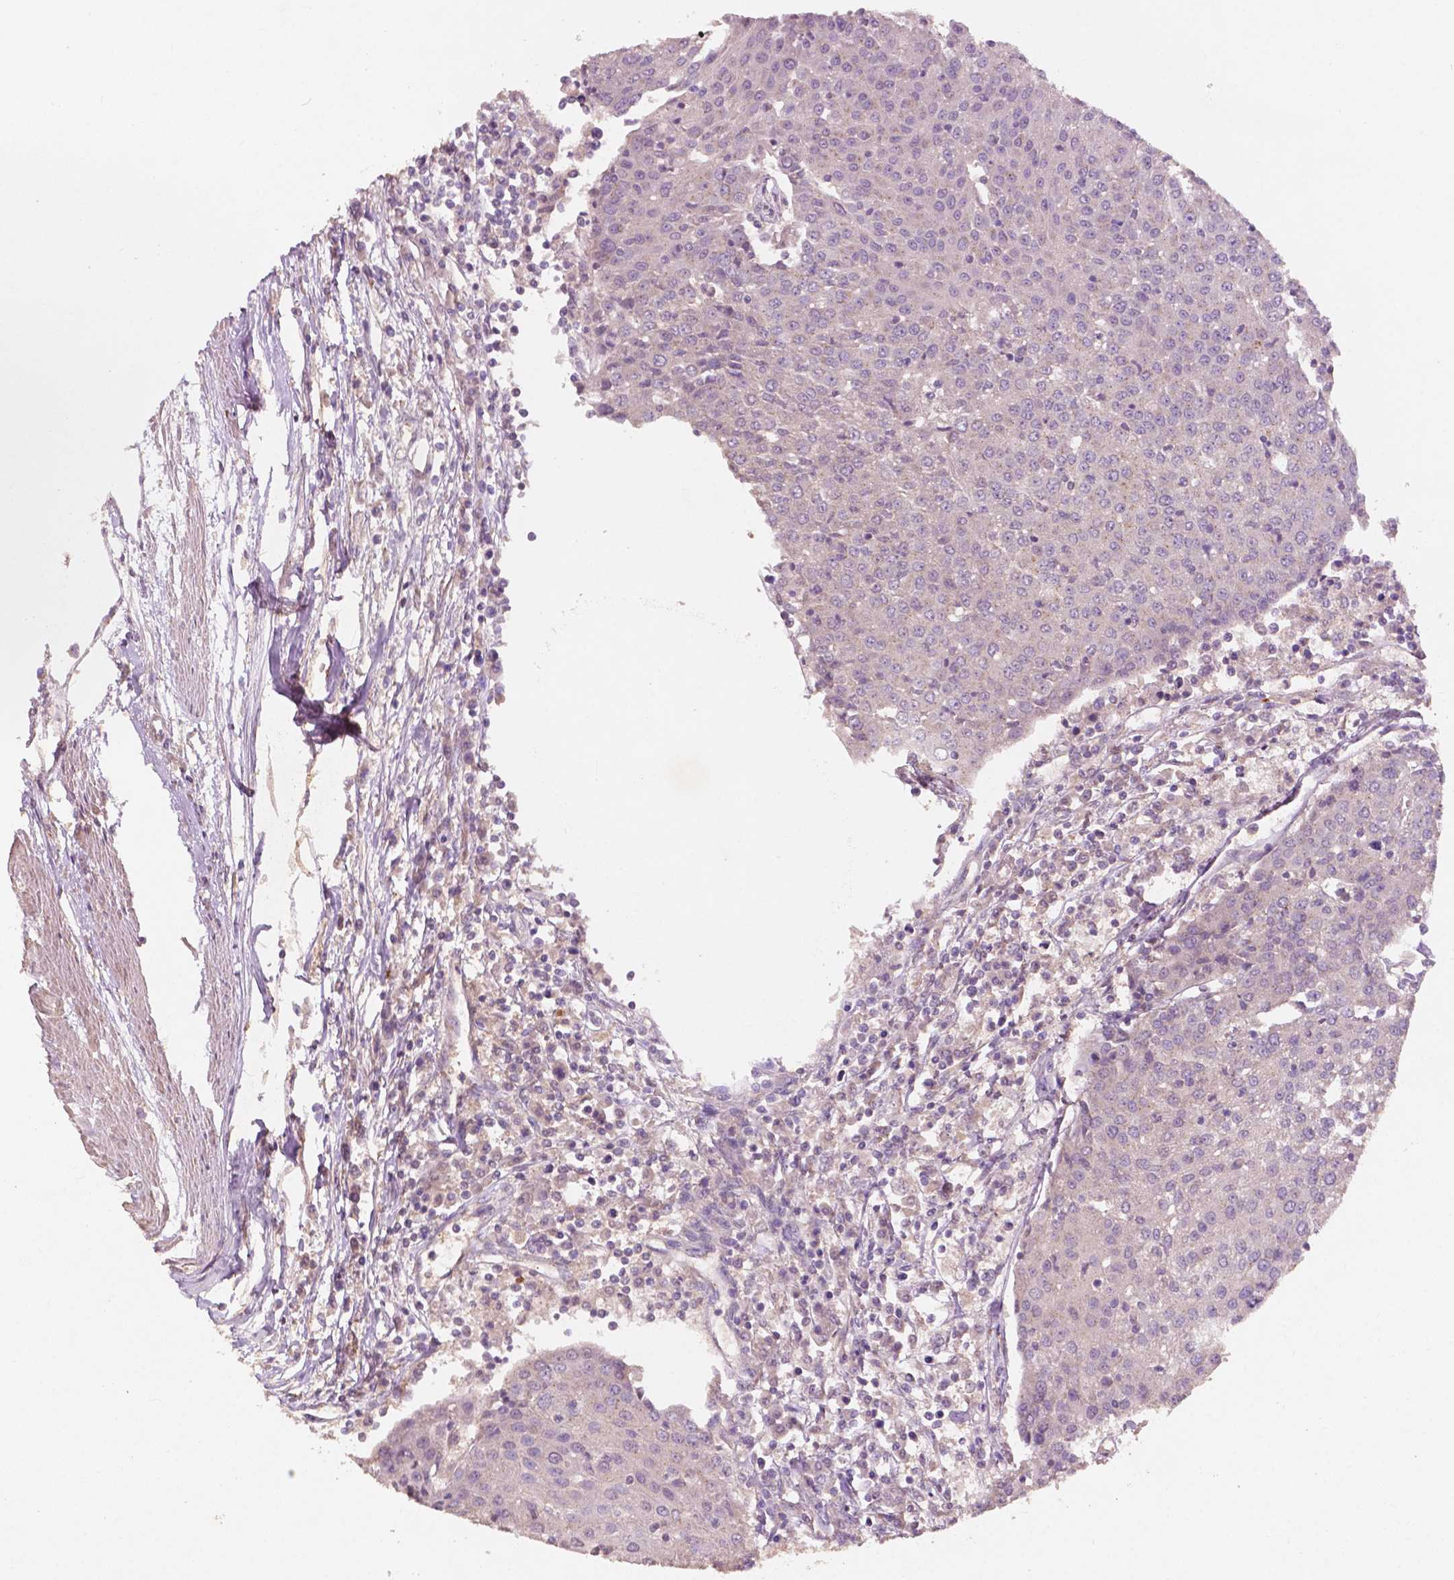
{"staining": {"intensity": "negative", "quantity": "none", "location": "none"}, "tissue": "urothelial cancer", "cell_type": "Tumor cells", "image_type": "cancer", "snomed": [{"axis": "morphology", "description": "Urothelial carcinoma, High grade"}, {"axis": "topography", "description": "Urinary bladder"}], "caption": "Micrograph shows no significant protein expression in tumor cells of high-grade urothelial carcinoma. (Stains: DAB (3,3'-diaminobenzidine) immunohistochemistry with hematoxylin counter stain, Microscopy: brightfield microscopy at high magnification).", "gene": "CHPT1", "patient": {"sex": "female", "age": 85}}